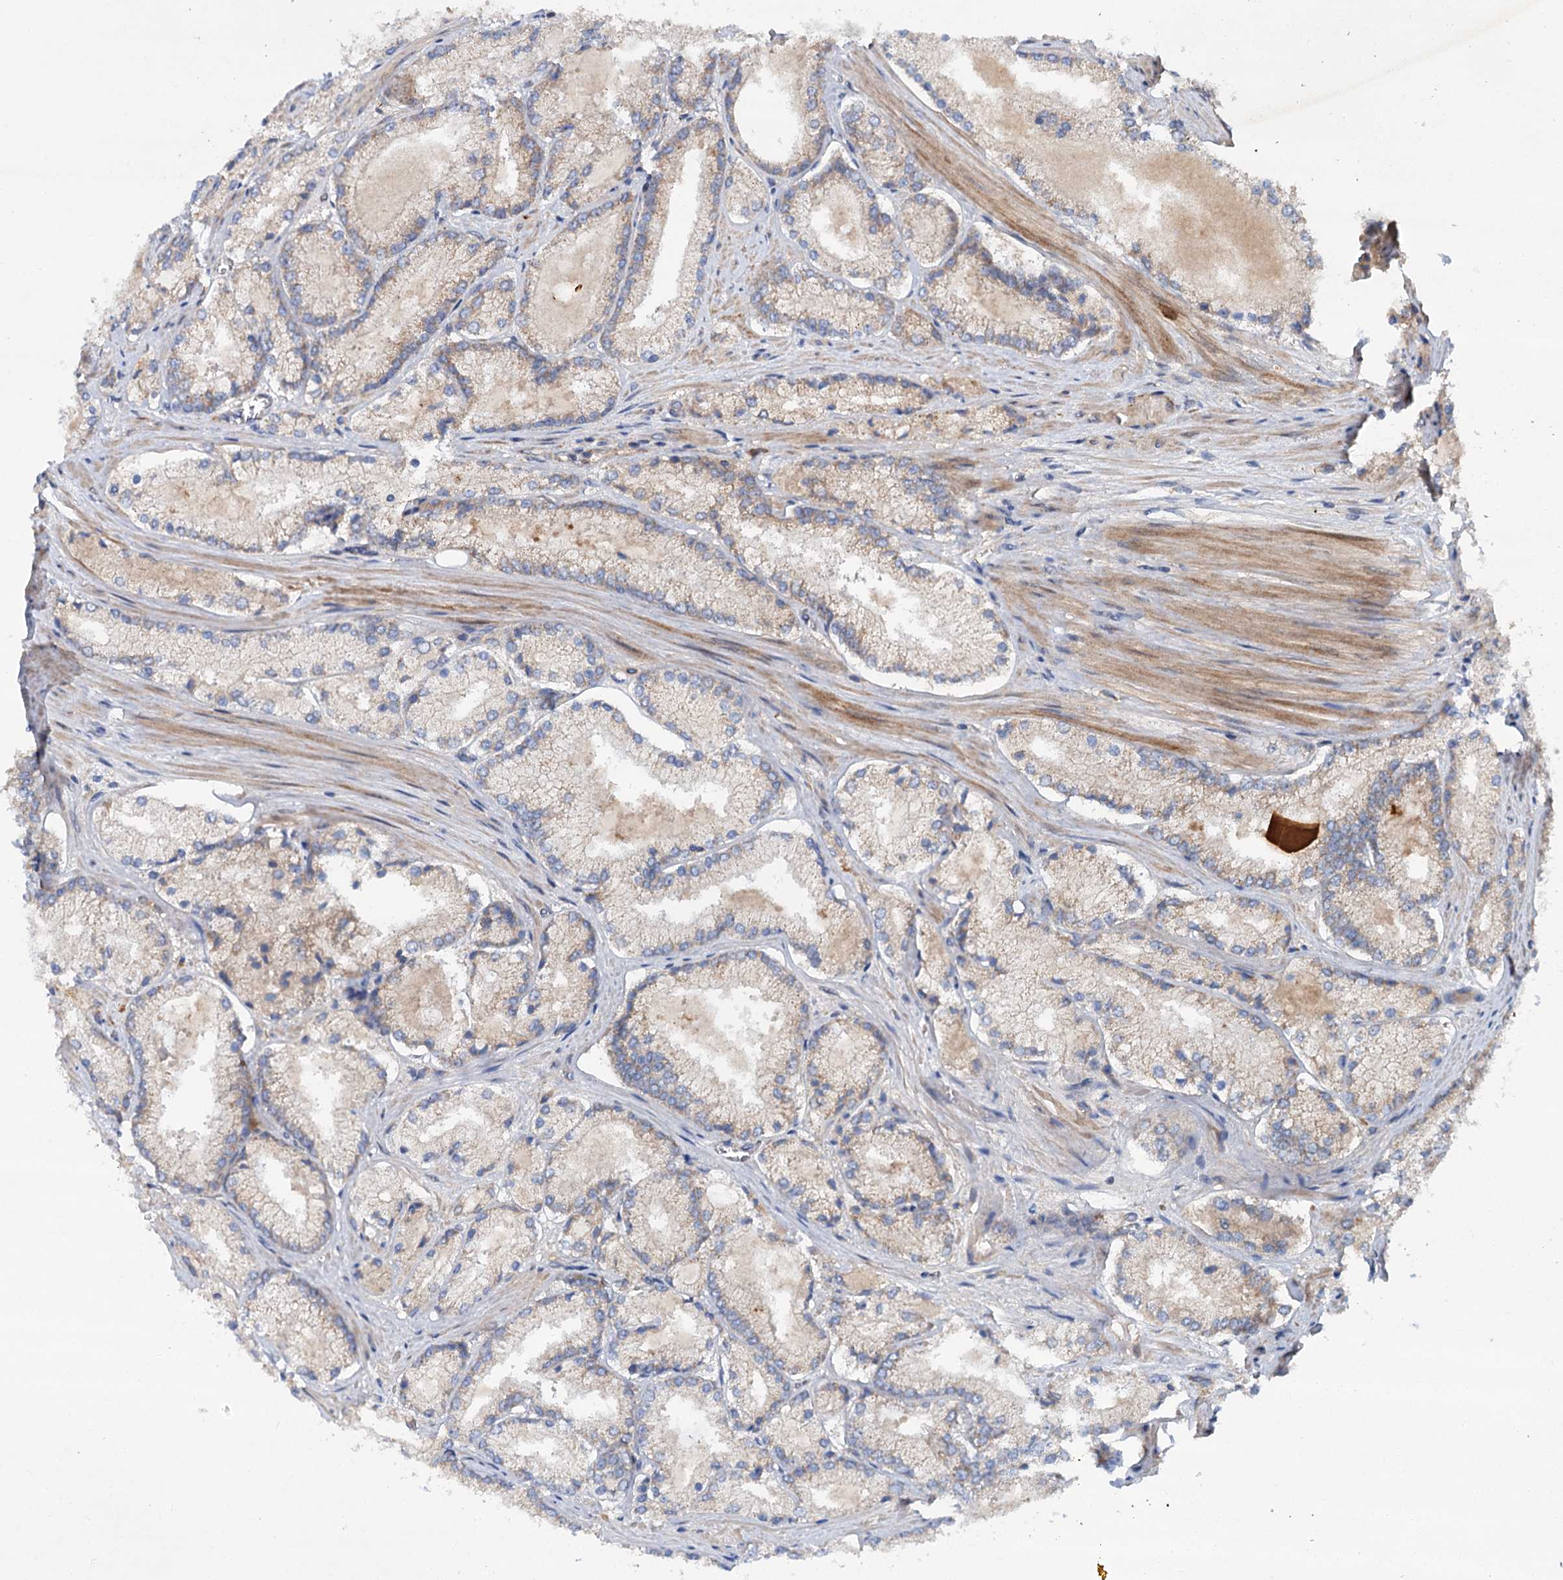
{"staining": {"intensity": "weak", "quantity": "<25%", "location": "cytoplasmic/membranous"}, "tissue": "prostate cancer", "cell_type": "Tumor cells", "image_type": "cancer", "snomed": [{"axis": "morphology", "description": "Adenocarcinoma, Low grade"}, {"axis": "topography", "description": "Prostate"}], "caption": "DAB immunohistochemical staining of human prostate cancer (low-grade adenocarcinoma) shows no significant expression in tumor cells.", "gene": "ADGRG4", "patient": {"sex": "male", "age": 74}}